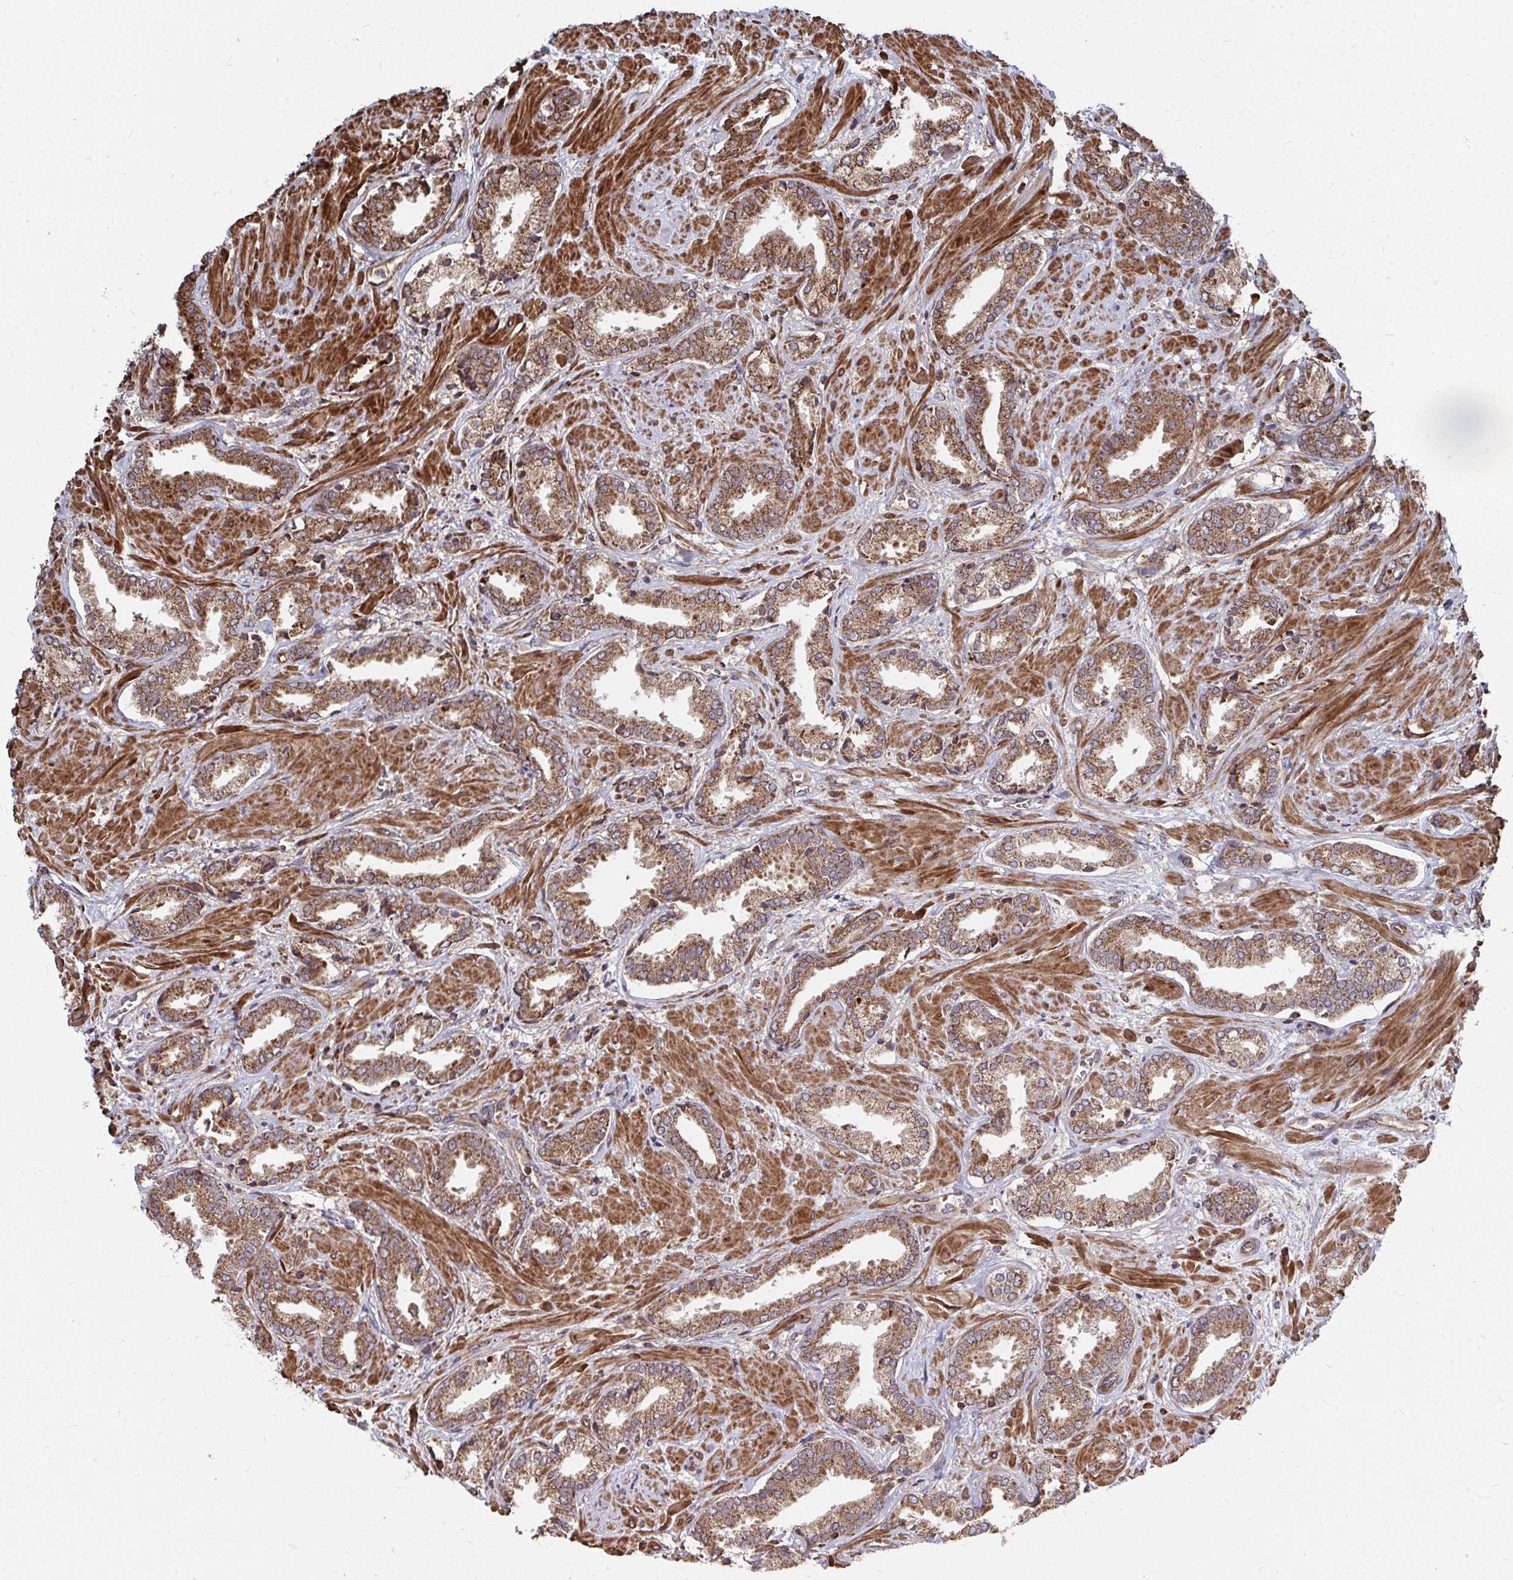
{"staining": {"intensity": "moderate", "quantity": ">75%", "location": "cytoplasmic/membranous"}, "tissue": "prostate cancer", "cell_type": "Tumor cells", "image_type": "cancer", "snomed": [{"axis": "morphology", "description": "Adenocarcinoma, High grade"}, {"axis": "topography", "description": "Prostate"}], "caption": "Prostate cancer (adenocarcinoma (high-grade)) stained with a brown dye demonstrates moderate cytoplasmic/membranous positive positivity in approximately >75% of tumor cells.", "gene": "FAM89A", "patient": {"sex": "male", "age": 56}}